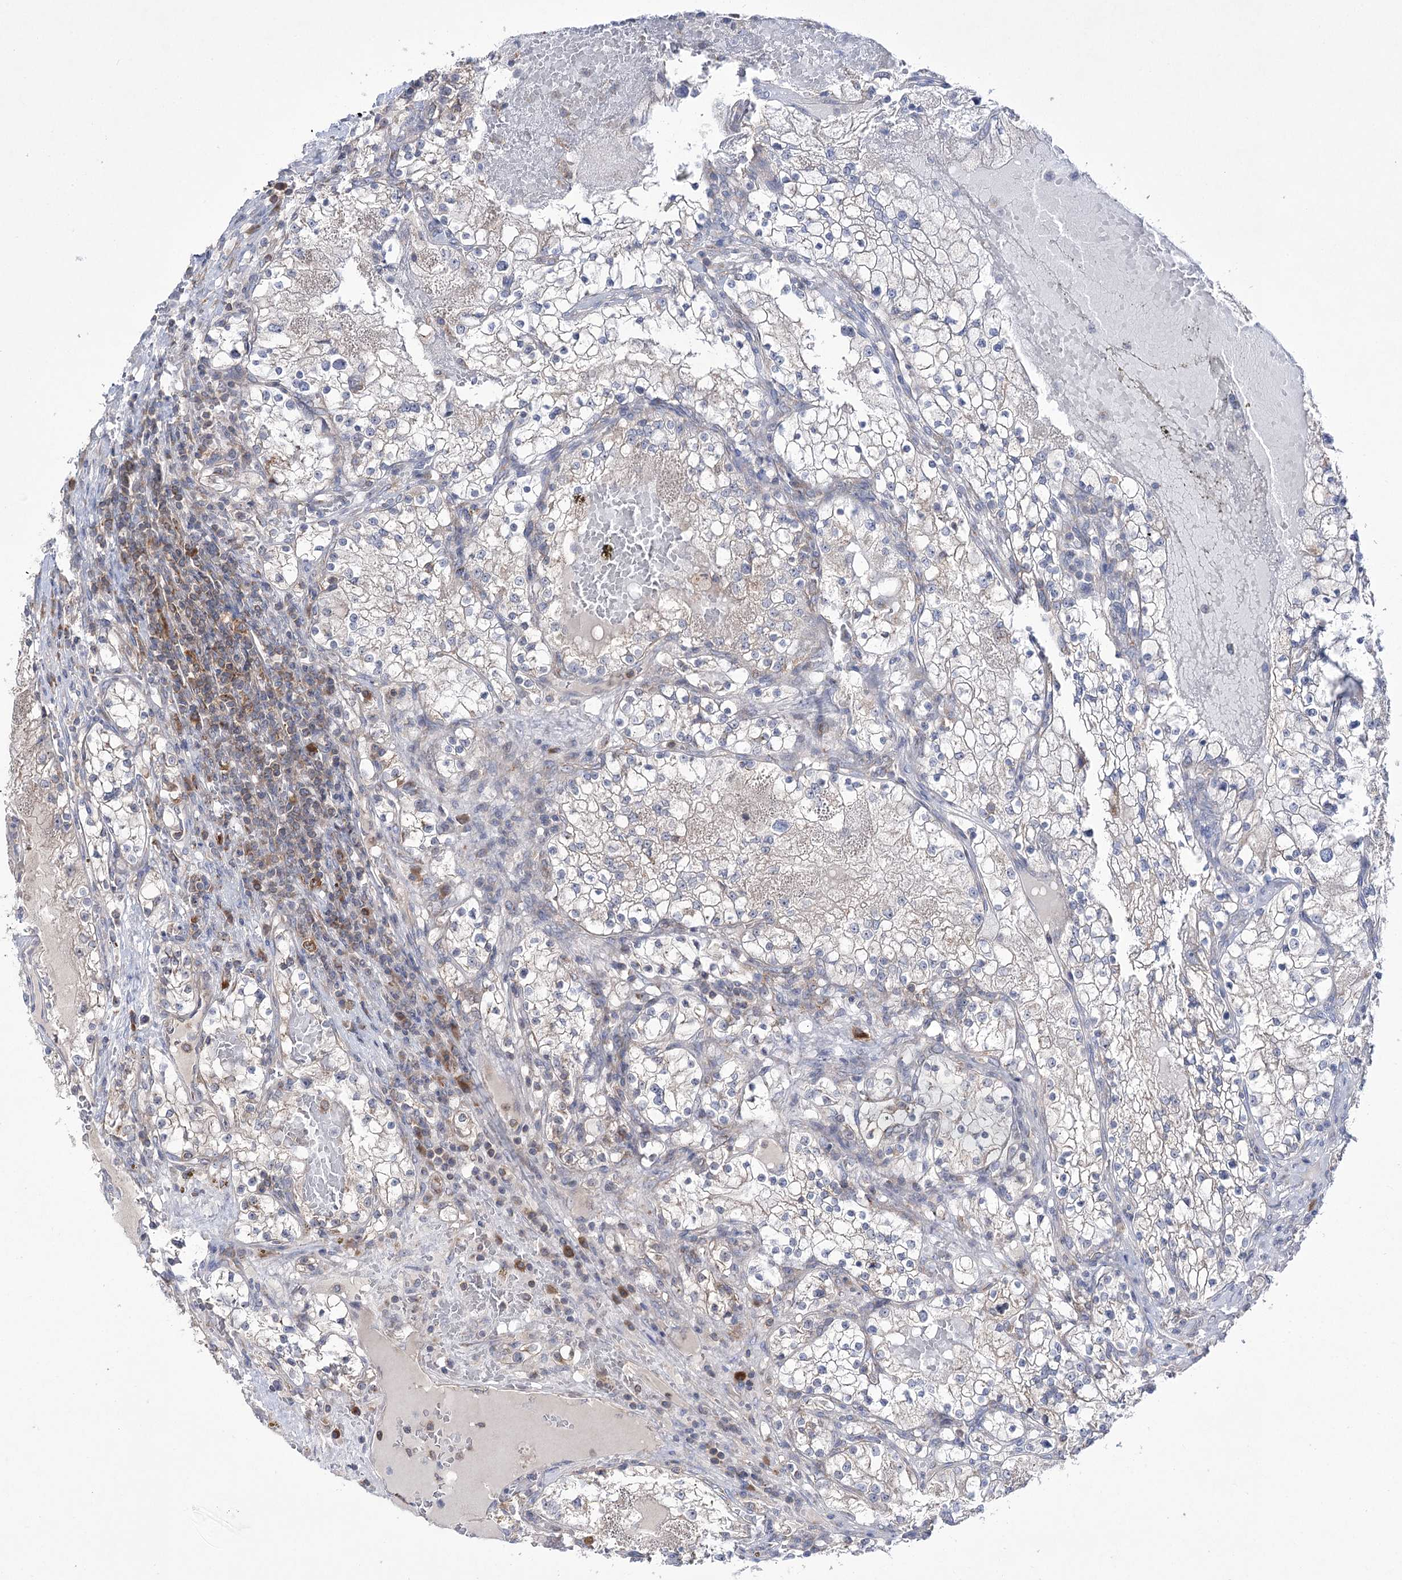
{"staining": {"intensity": "negative", "quantity": "none", "location": "none"}, "tissue": "renal cancer", "cell_type": "Tumor cells", "image_type": "cancer", "snomed": [{"axis": "morphology", "description": "Normal tissue, NOS"}, {"axis": "morphology", "description": "Adenocarcinoma, NOS"}, {"axis": "topography", "description": "Kidney"}], "caption": "Adenocarcinoma (renal) was stained to show a protein in brown. There is no significant positivity in tumor cells.", "gene": "ZNF622", "patient": {"sex": "male", "age": 68}}